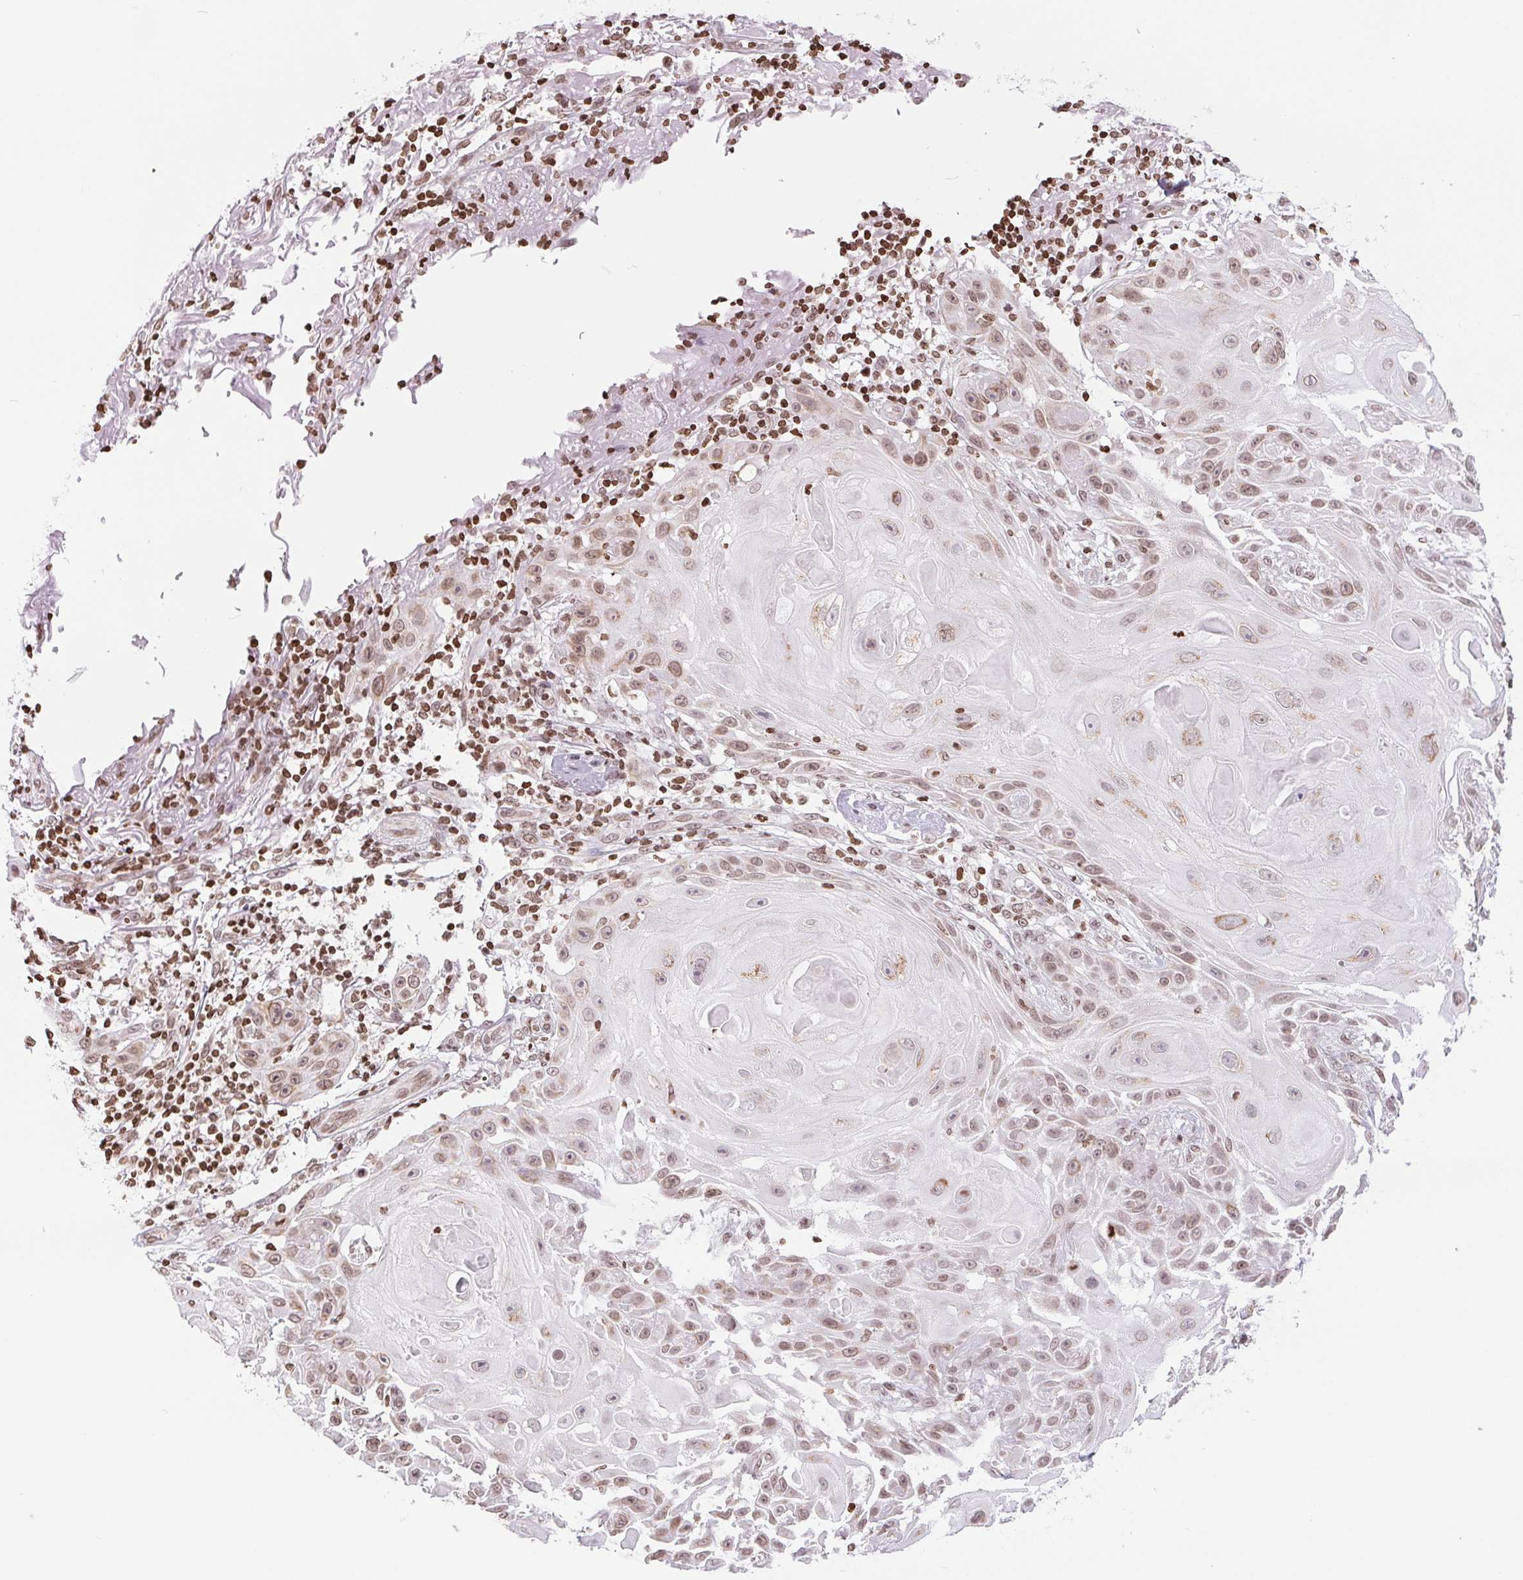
{"staining": {"intensity": "moderate", "quantity": ">75%", "location": "nuclear"}, "tissue": "skin cancer", "cell_type": "Tumor cells", "image_type": "cancer", "snomed": [{"axis": "morphology", "description": "Squamous cell carcinoma, NOS"}, {"axis": "topography", "description": "Skin"}], "caption": "Protein expression analysis of human skin cancer (squamous cell carcinoma) reveals moderate nuclear expression in about >75% of tumor cells. Immunohistochemistry (ihc) stains the protein in brown and the nuclei are stained blue.", "gene": "SMIM12", "patient": {"sex": "female", "age": 91}}